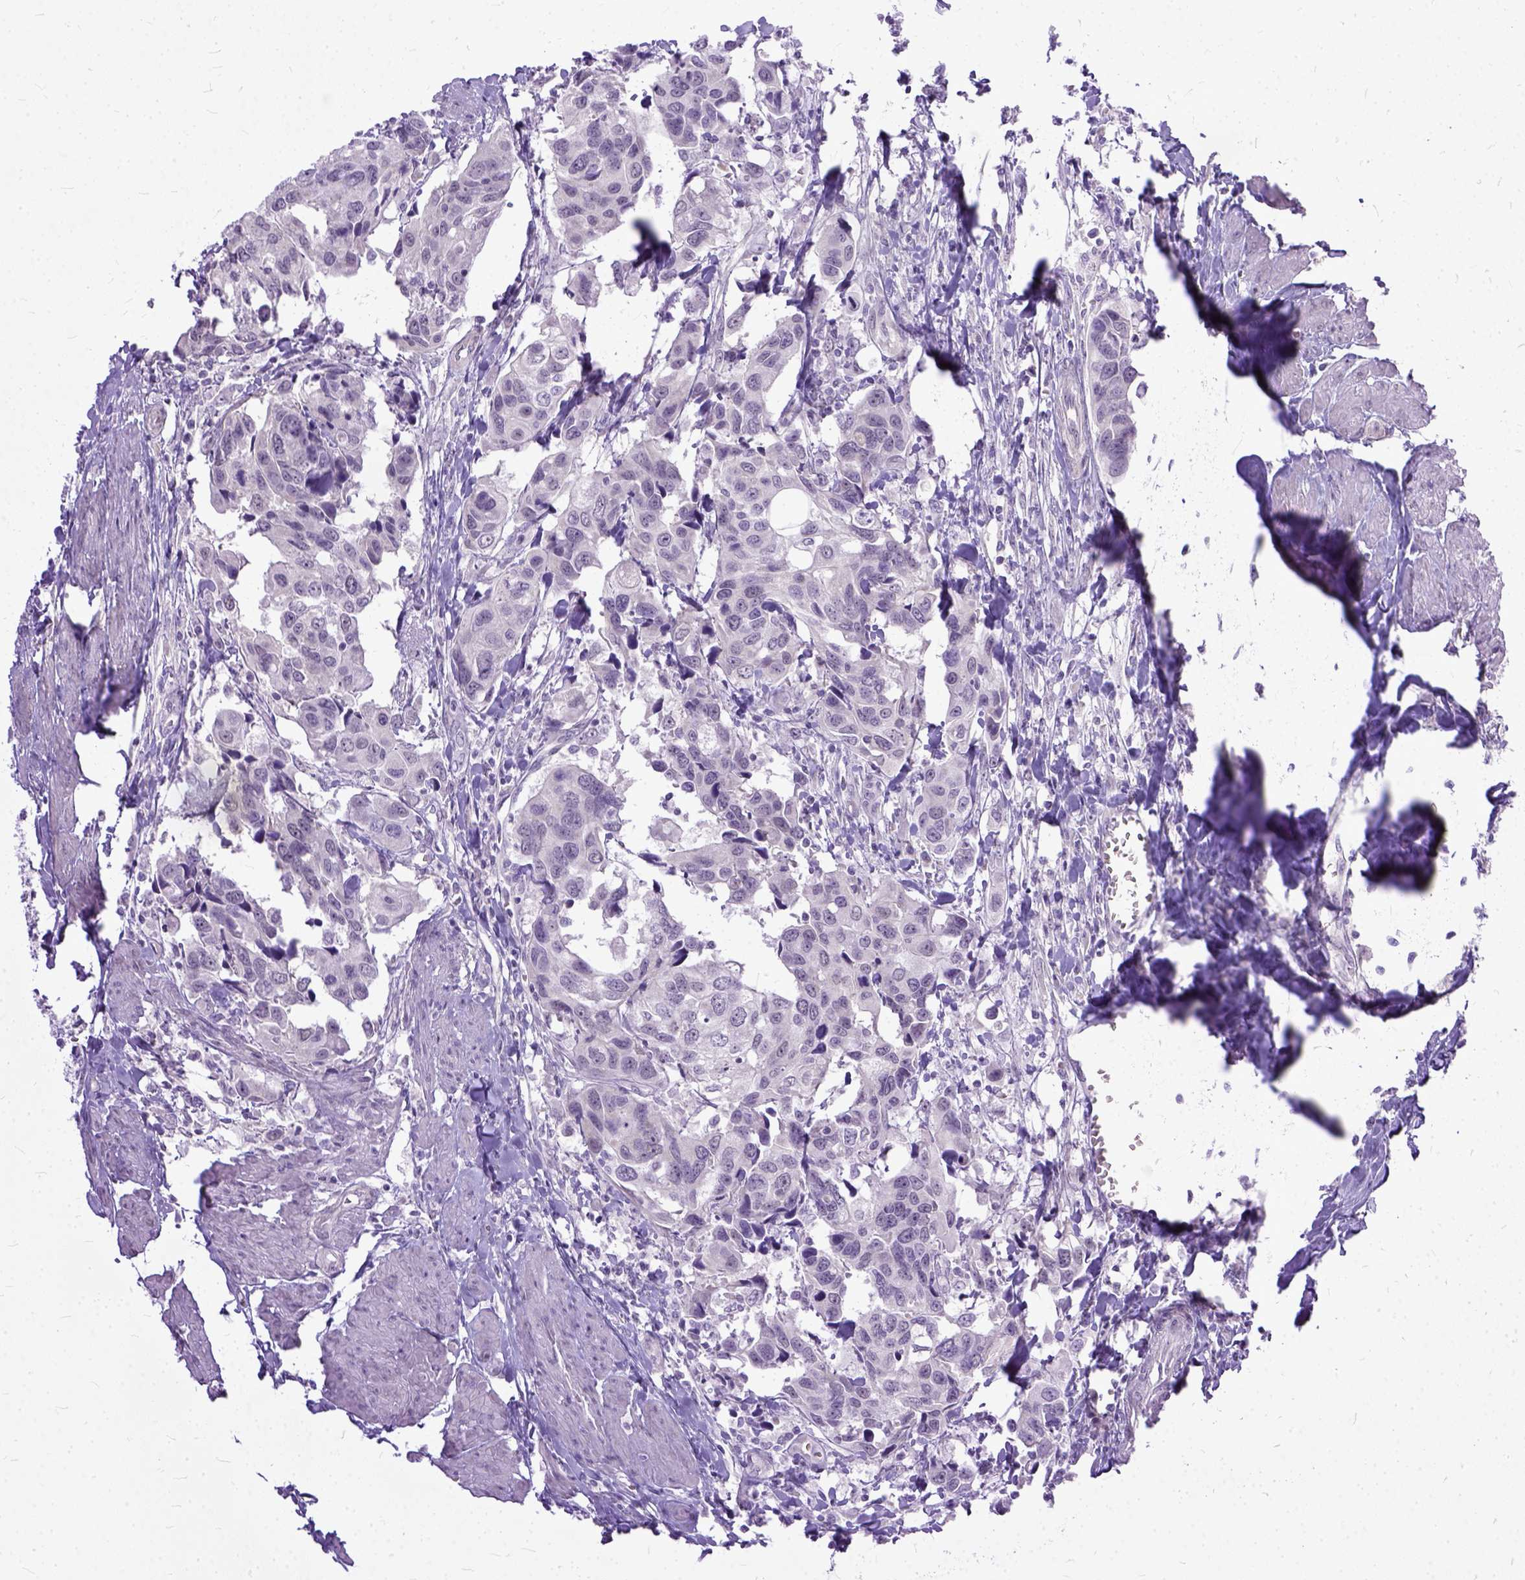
{"staining": {"intensity": "negative", "quantity": "none", "location": "none"}, "tissue": "urothelial cancer", "cell_type": "Tumor cells", "image_type": "cancer", "snomed": [{"axis": "morphology", "description": "Urothelial carcinoma, High grade"}, {"axis": "topography", "description": "Urinary bladder"}], "caption": "Tumor cells show no significant staining in urothelial cancer. Nuclei are stained in blue.", "gene": "TCEAL7", "patient": {"sex": "male", "age": 60}}